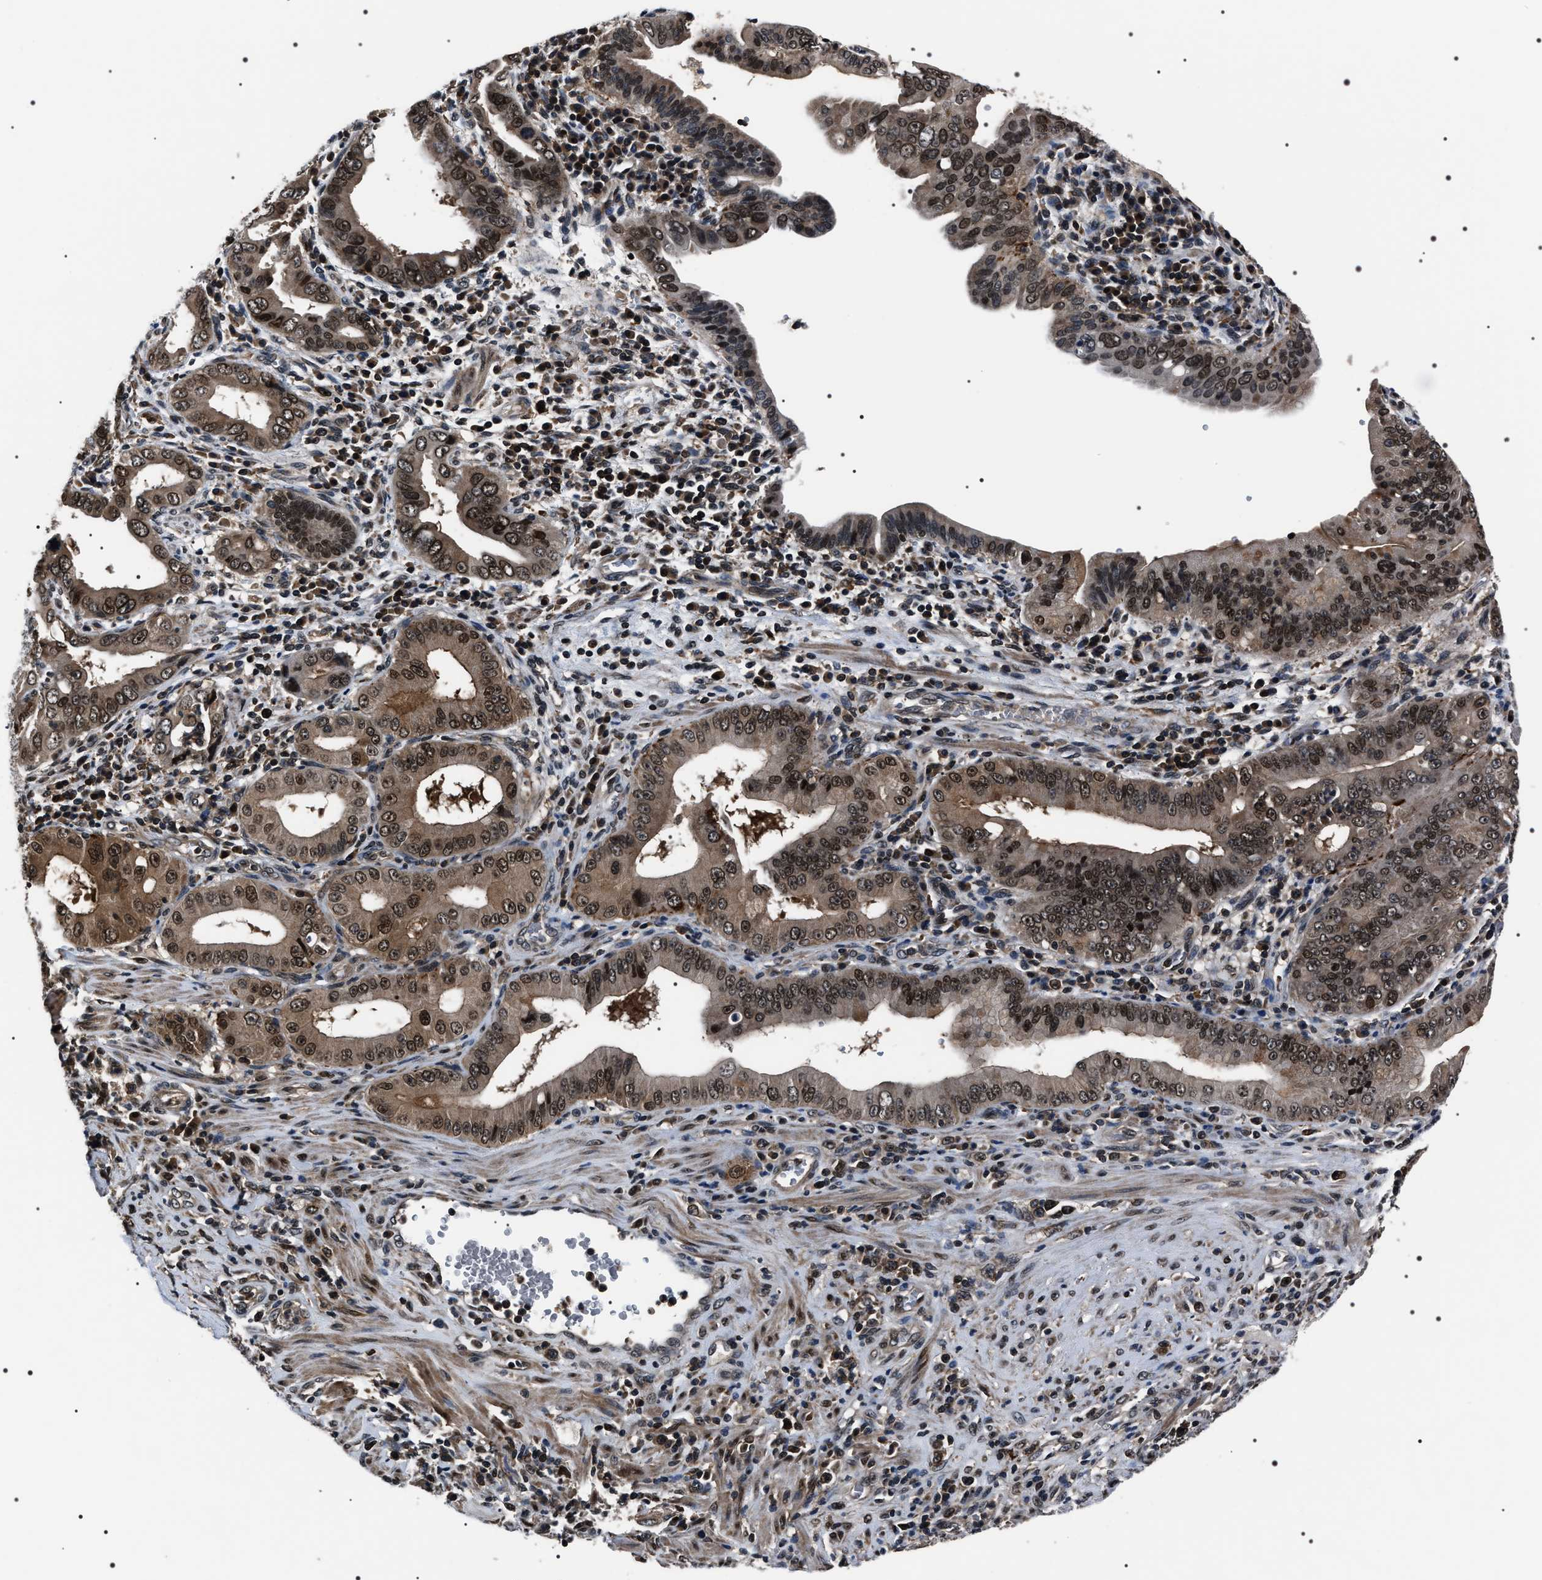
{"staining": {"intensity": "moderate", "quantity": ">75%", "location": "cytoplasmic/membranous,nuclear"}, "tissue": "pancreatic cancer", "cell_type": "Tumor cells", "image_type": "cancer", "snomed": [{"axis": "morphology", "description": "Normal tissue, NOS"}, {"axis": "topography", "description": "Lymph node"}], "caption": "Protein staining of pancreatic cancer tissue exhibits moderate cytoplasmic/membranous and nuclear positivity in about >75% of tumor cells.", "gene": "SIPA1", "patient": {"sex": "male", "age": 50}}